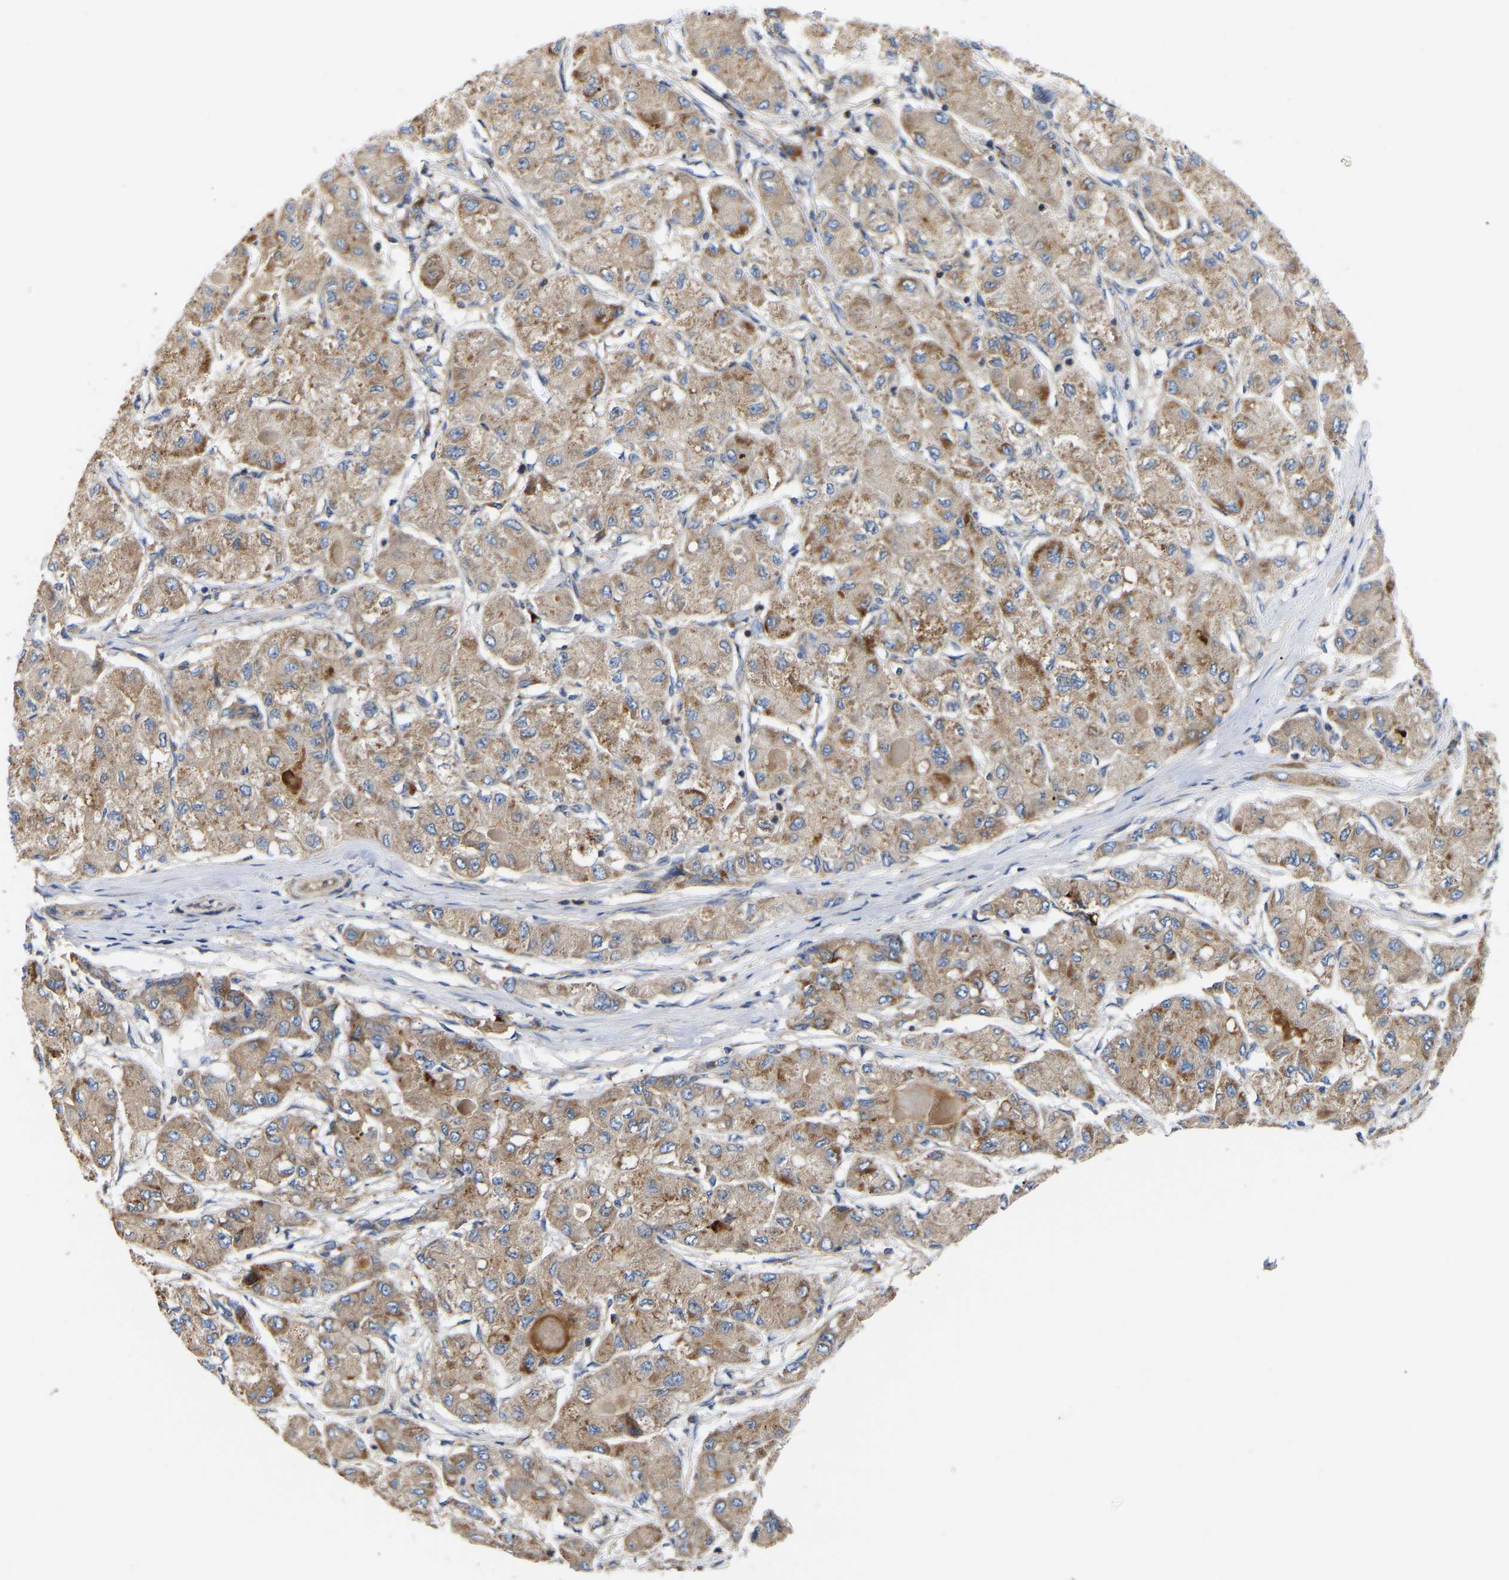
{"staining": {"intensity": "moderate", "quantity": ">75%", "location": "cytoplasmic/membranous"}, "tissue": "liver cancer", "cell_type": "Tumor cells", "image_type": "cancer", "snomed": [{"axis": "morphology", "description": "Carcinoma, Hepatocellular, NOS"}, {"axis": "topography", "description": "Liver"}], "caption": "Protein analysis of liver cancer tissue demonstrates moderate cytoplasmic/membranous expression in about >75% of tumor cells.", "gene": "AIMP2", "patient": {"sex": "male", "age": 80}}